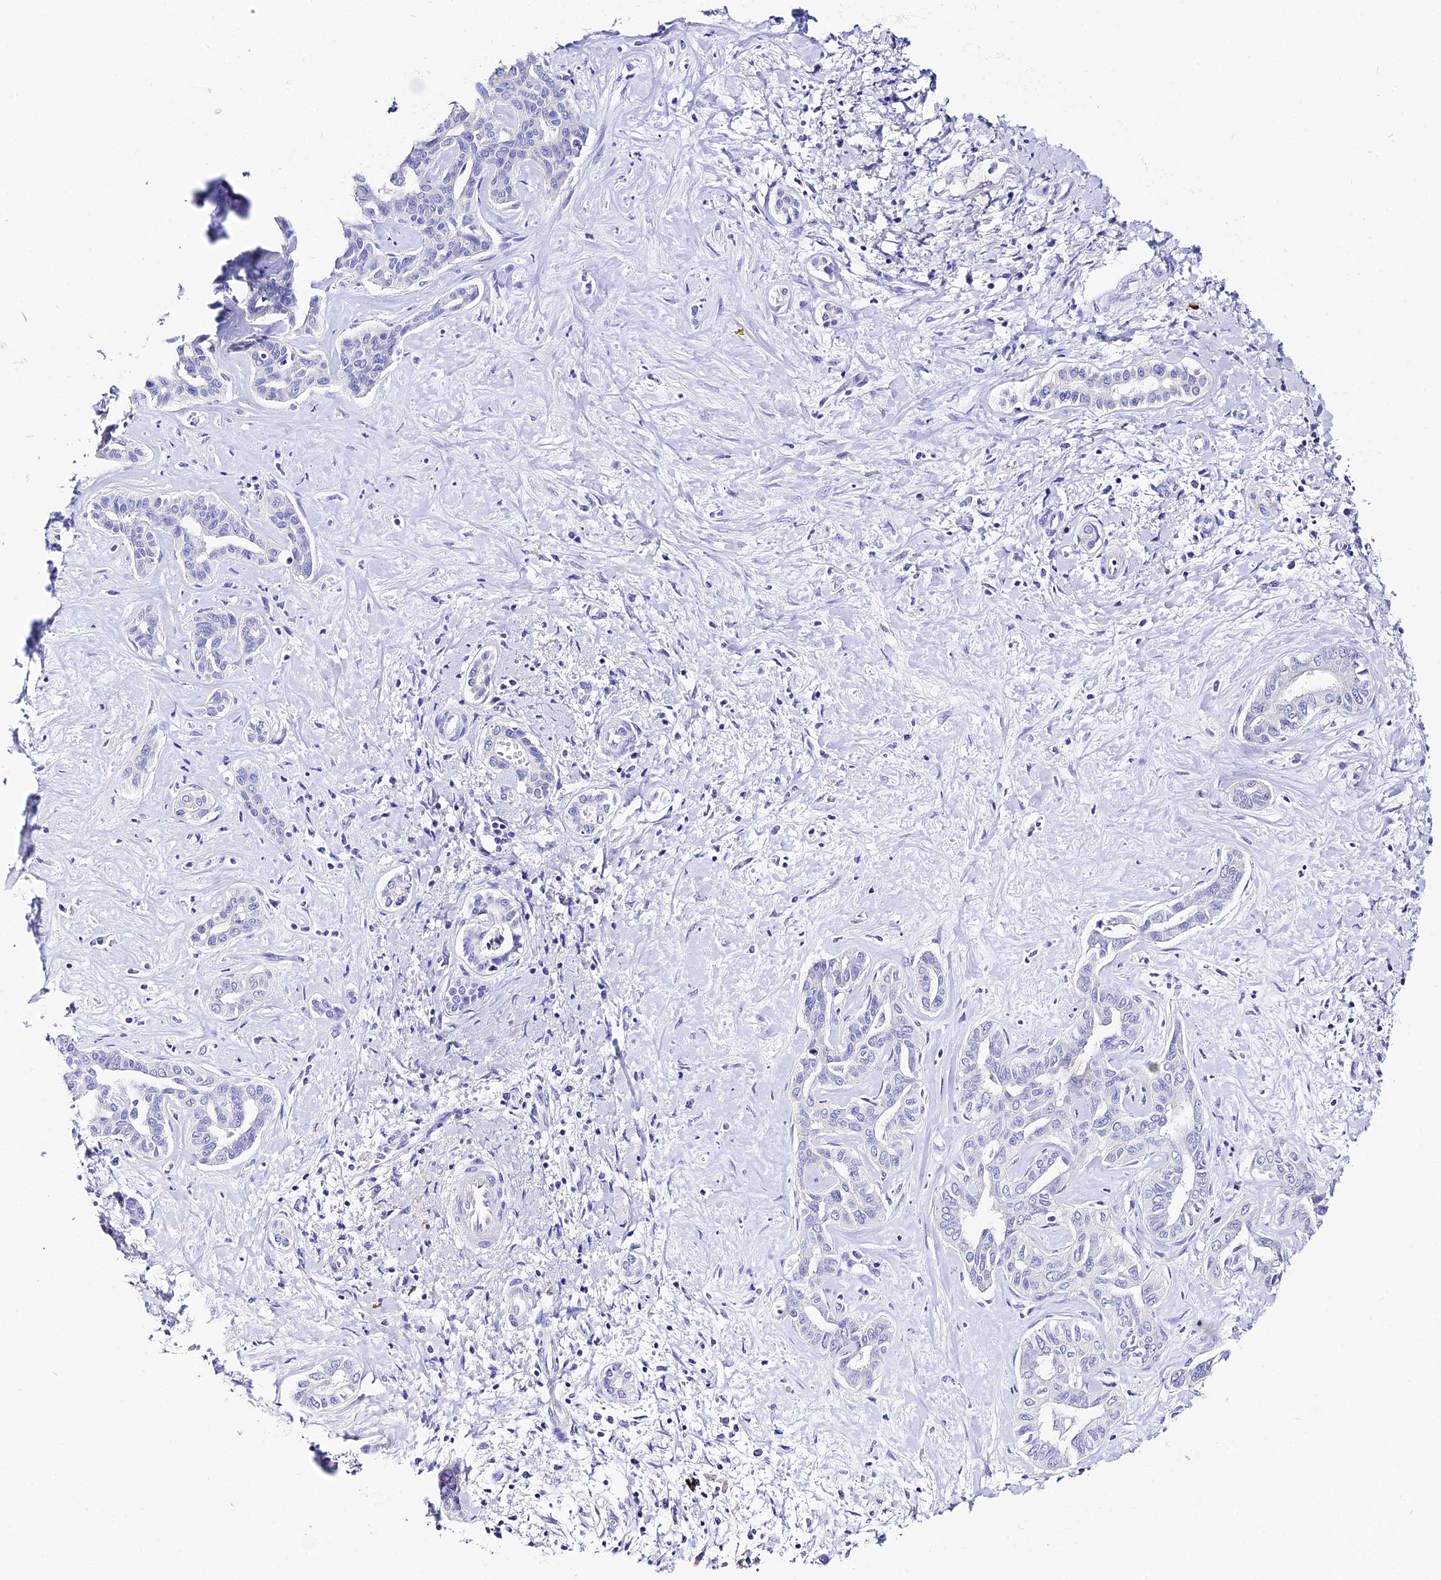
{"staining": {"intensity": "negative", "quantity": "none", "location": "none"}, "tissue": "liver cancer", "cell_type": "Tumor cells", "image_type": "cancer", "snomed": [{"axis": "morphology", "description": "Cholangiocarcinoma"}, {"axis": "topography", "description": "Liver"}], "caption": "There is no significant expression in tumor cells of liver cancer. The staining is performed using DAB (3,3'-diaminobenzidine) brown chromogen with nuclei counter-stained in using hematoxylin.", "gene": "CEP41", "patient": {"sex": "female", "age": 77}}